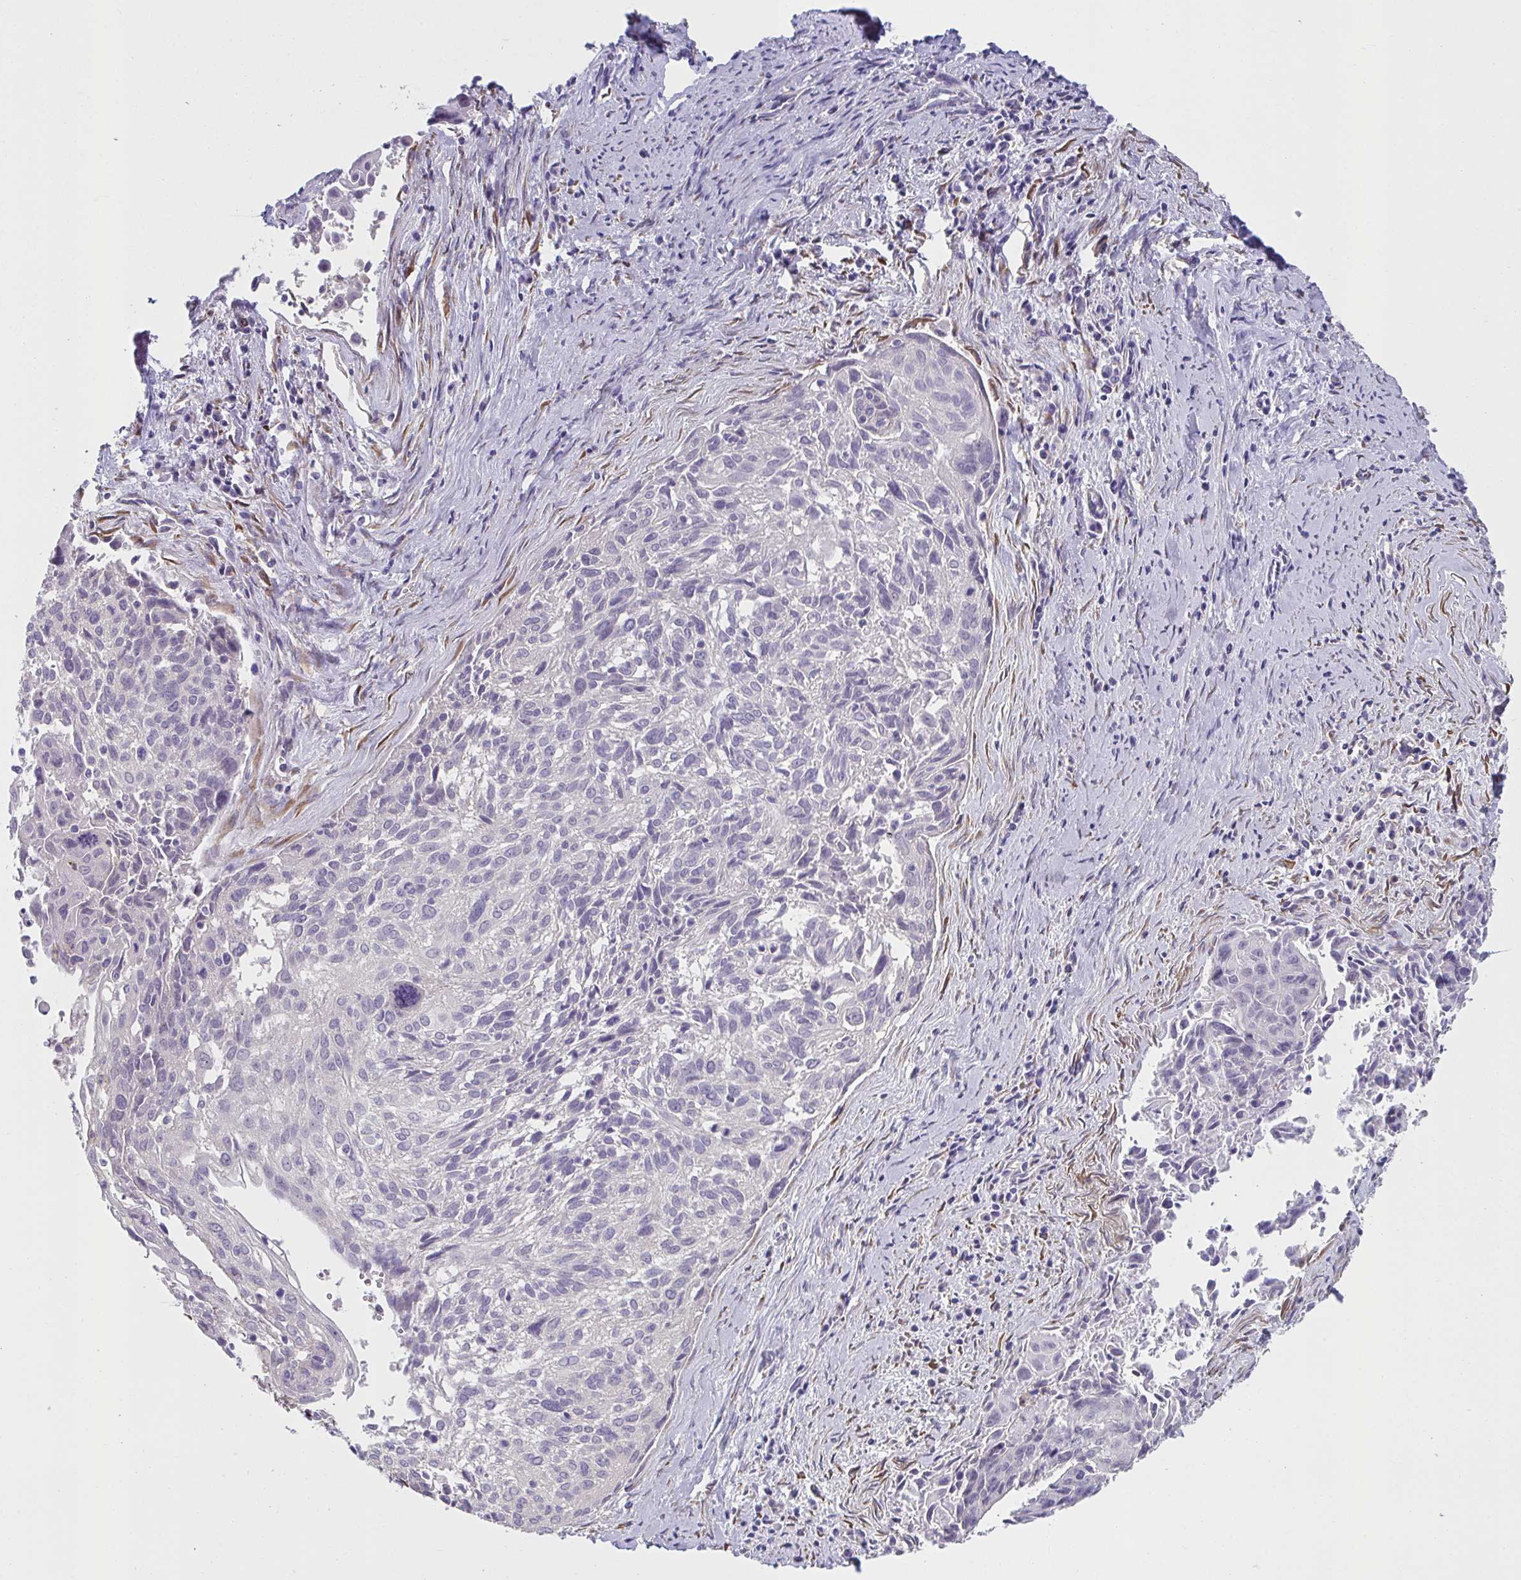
{"staining": {"intensity": "negative", "quantity": "none", "location": "none"}, "tissue": "cervical cancer", "cell_type": "Tumor cells", "image_type": "cancer", "snomed": [{"axis": "morphology", "description": "Squamous cell carcinoma, NOS"}, {"axis": "topography", "description": "Cervix"}], "caption": "A high-resolution photomicrograph shows immunohistochemistry (IHC) staining of cervical cancer (squamous cell carcinoma), which demonstrates no significant positivity in tumor cells. (DAB (3,3'-diaminobenzidine) IHC with hematoxylin counter stain).", "gene": "CXCR1", "patient": {"sex": "female", "age": 55}}